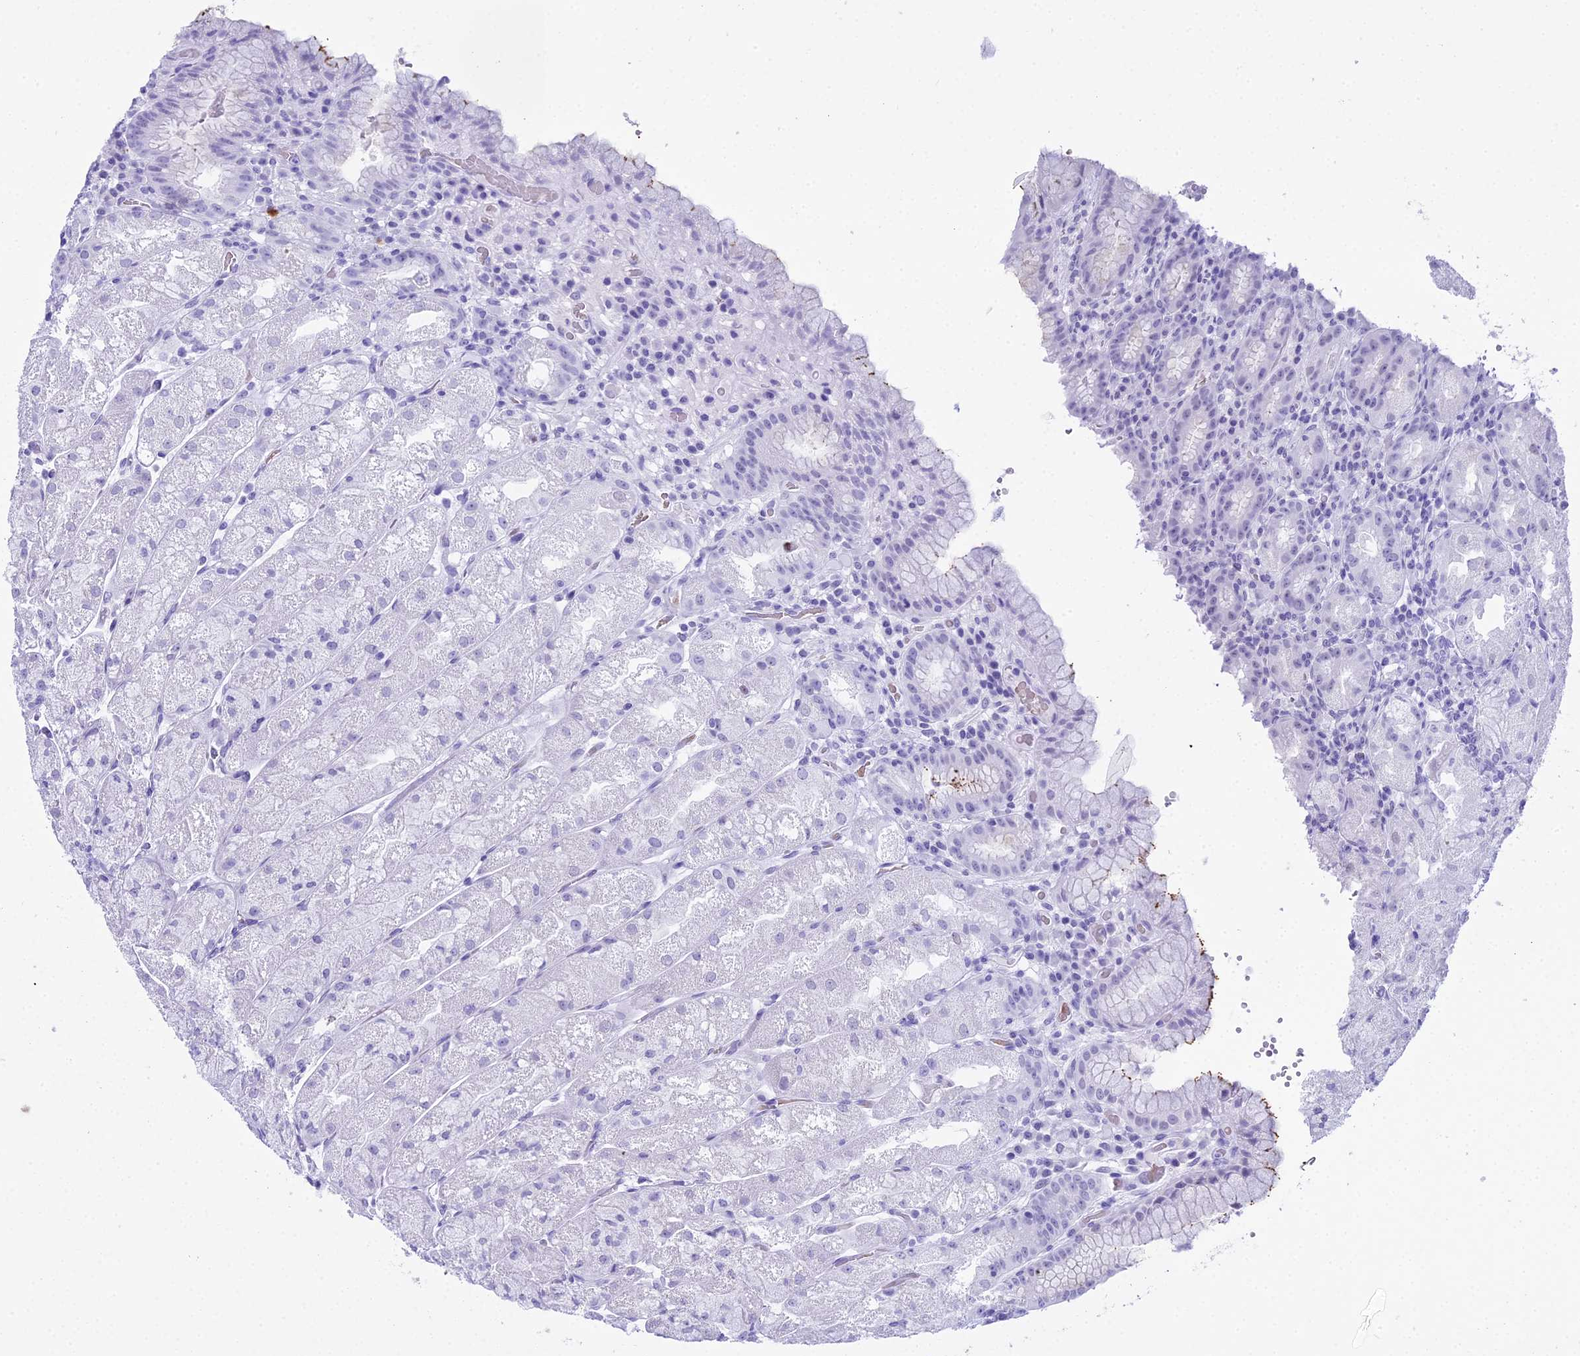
{"staining": {"intensity": "negative", "quantity": "none", "location": "none"}, "tissue": "stomach", "cell_type": "Glandular cells", "image_type": "normal", "snomed": [{"axis": "morphology", "description": "Normal tissue, NOS"}, {"axis": "topography", "description": "Stomach, upper"}], "caption": "Photomicrograph shows no significant protein staining in glandular cells of normal stomach. (Stains: DAB (3,3'-diaminobenzidine) immunohistochemistry (IHC) with hematoxylin counter stain, Microscopy: brightfield microscopy at high magnification).", "gene": "RNPS1", "patient": {"sex": "male", "age": 52}}